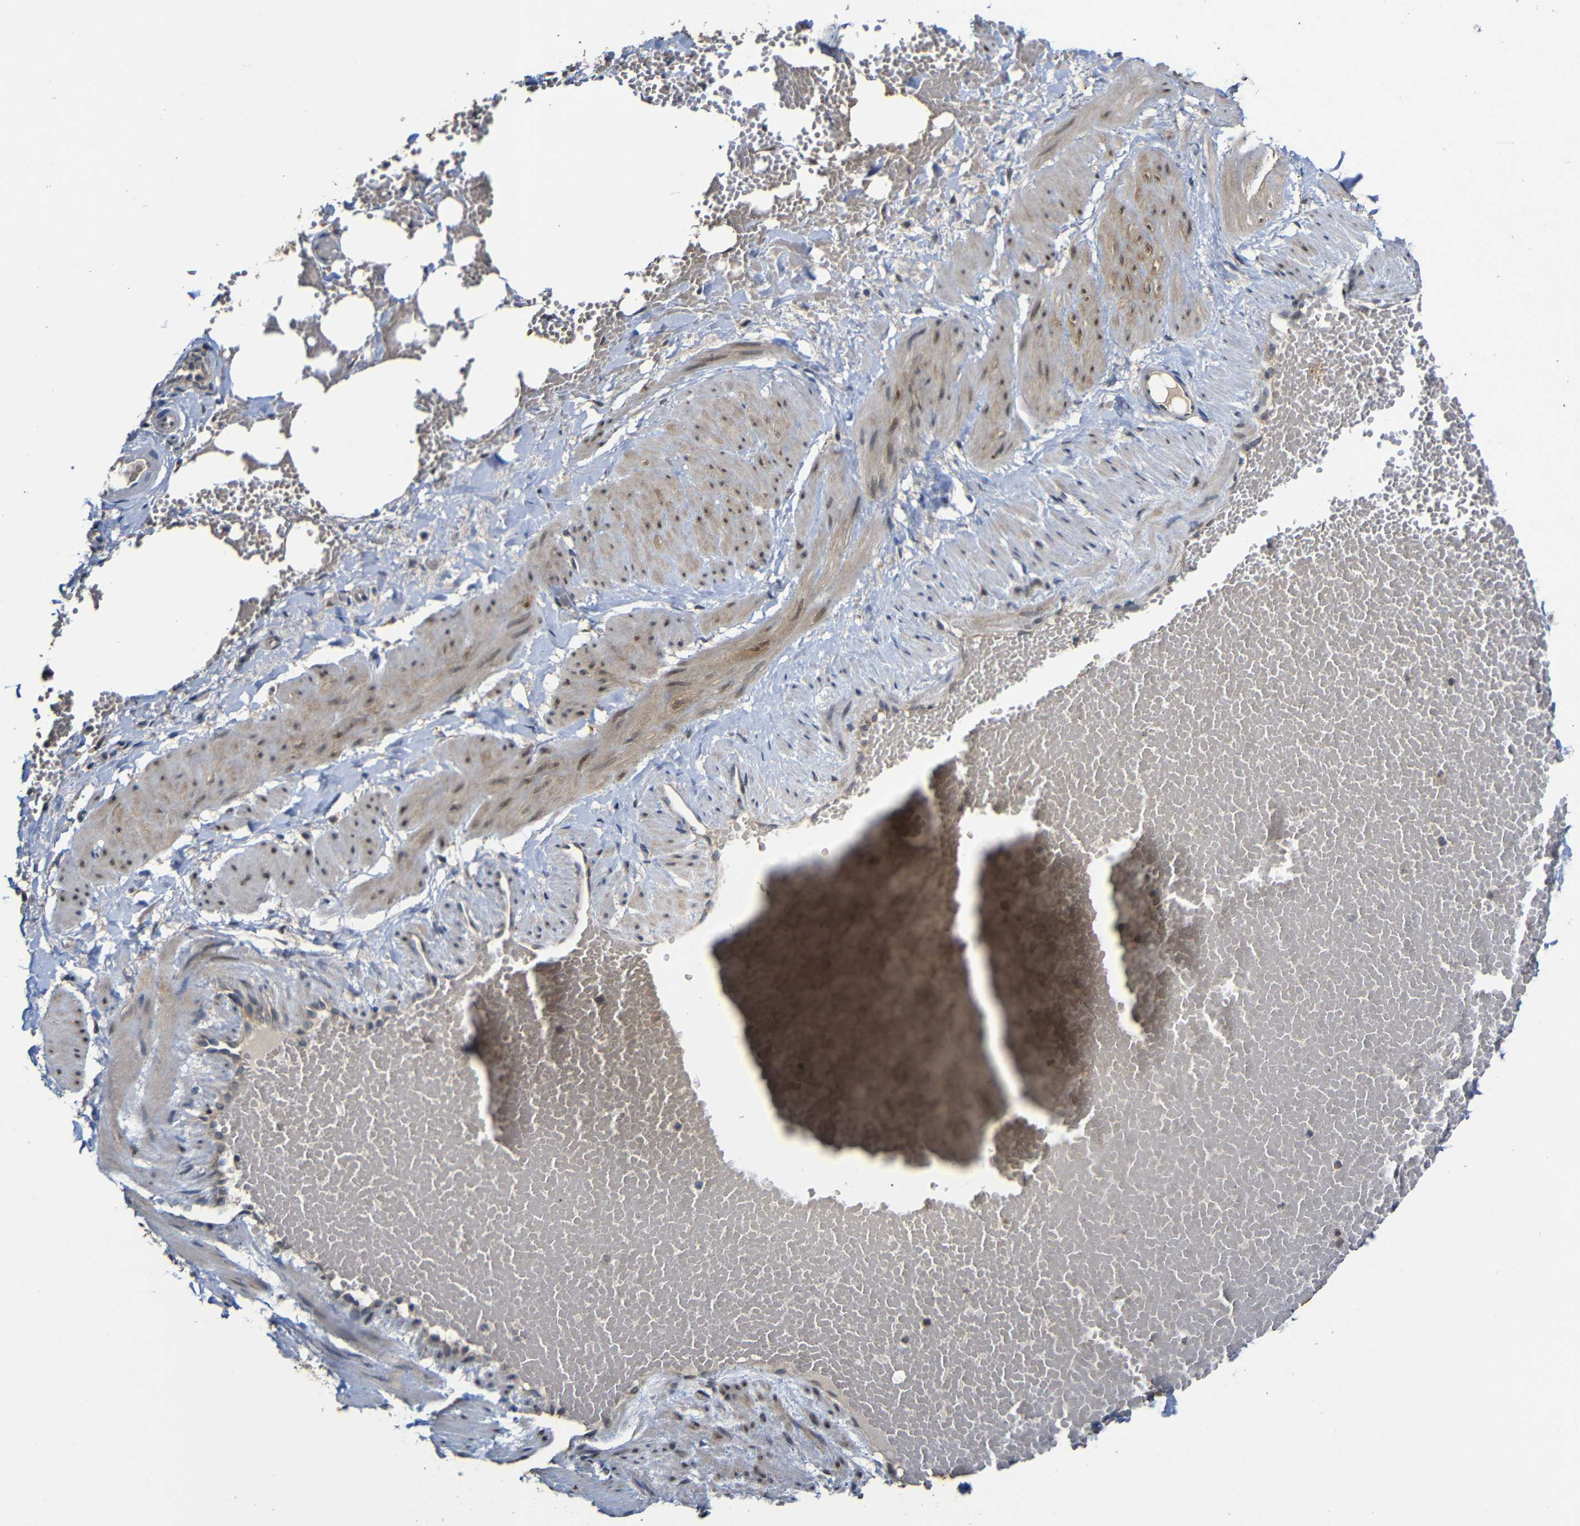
{"staining": {"intensity": "moderate", "quantity": ">75%", "location": "cytoplasmic/membranous,nuclear"}, "tissue": "adipose tissue", "cell_type": "Adipocytes", "image_type": "normal", "snomed": [{"axis": "morphology", "description": "Normal tissue, NOS"}, {"axis": "topography", "description": "Soft tissue"}, {"axis": "topography", "description": "Vascular tissue"}], "caption": "Approximately >75% of adipocytes in benign adipose tissue show moderate cytoplasmic/membranous,nuclear protein positivity as visualized by brown immunohistochemical staining.", "gene": "ATG12", "patient": {"sex": "female", "age": 35}}